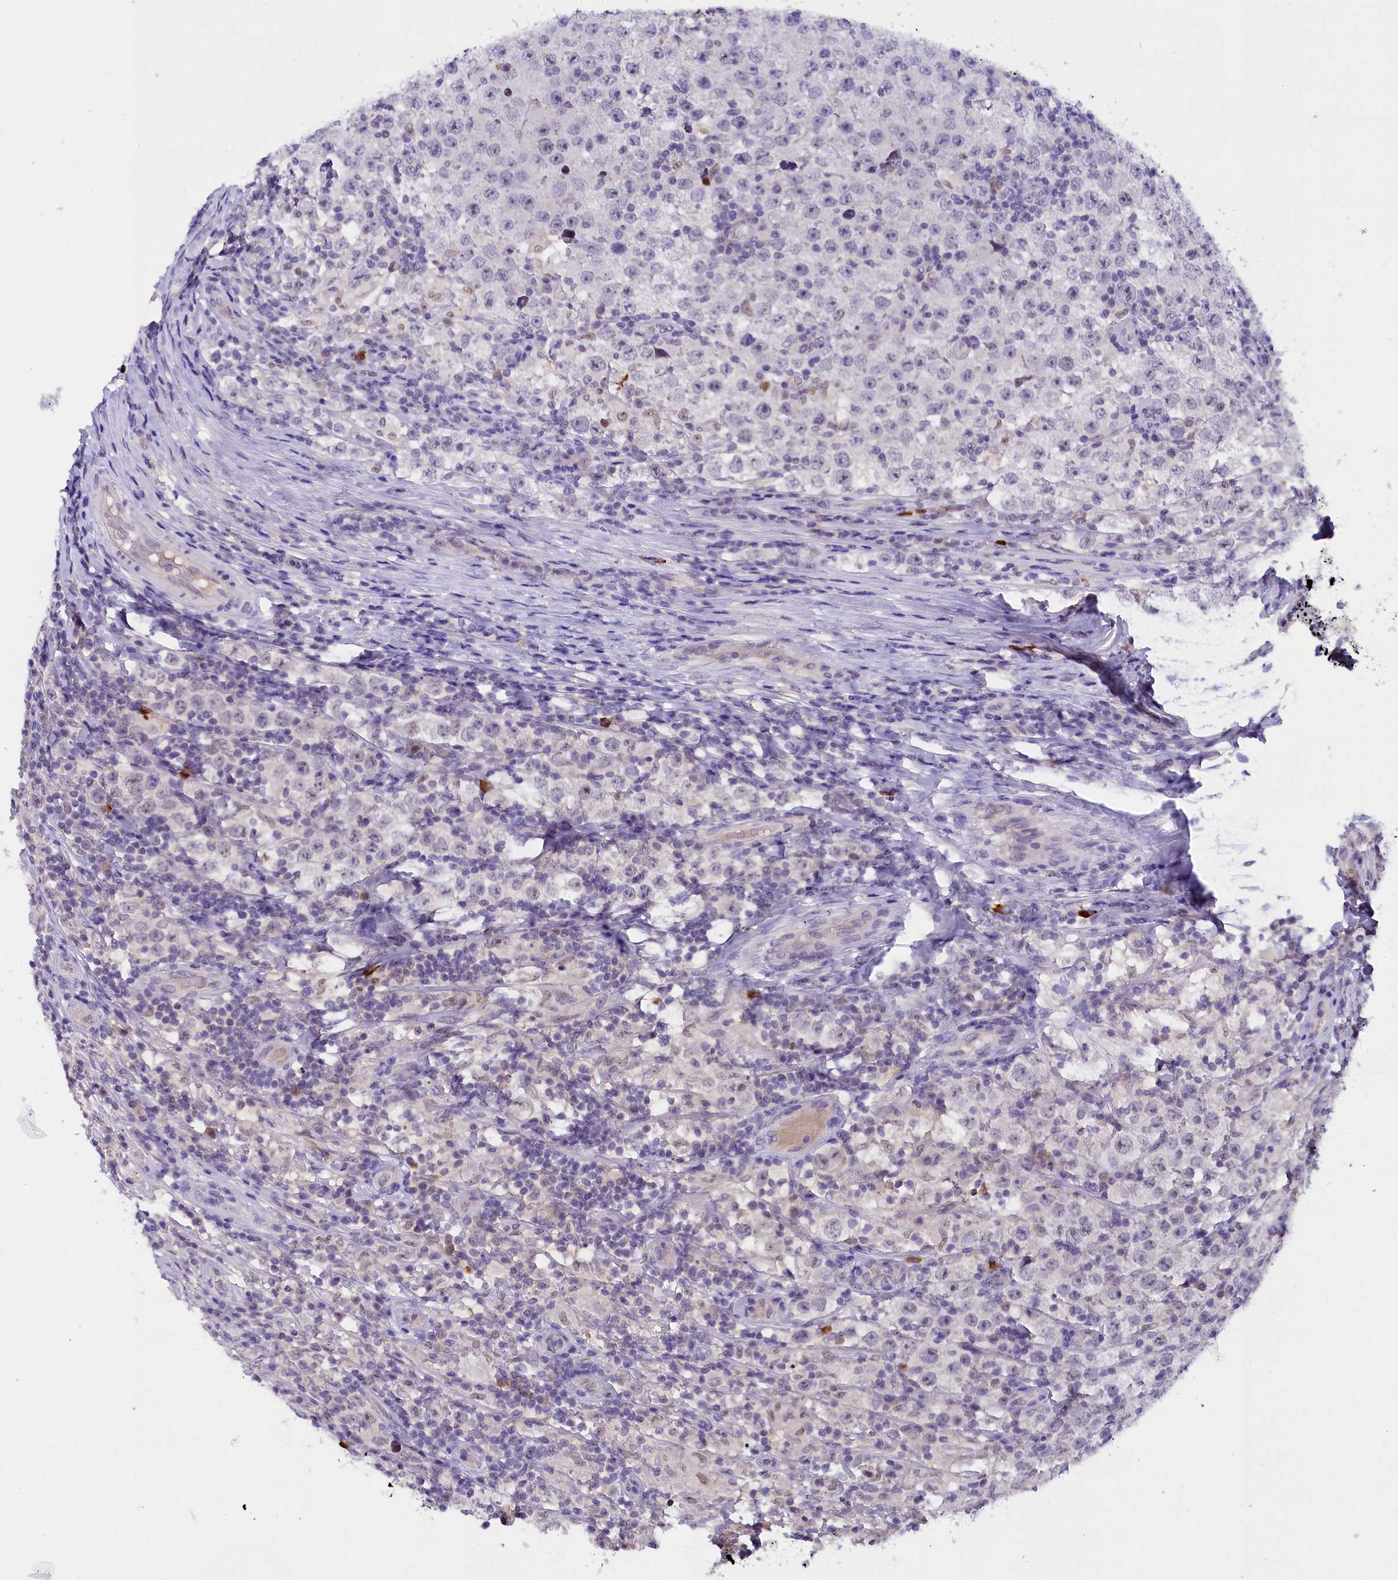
{"staining": {"intensity": "negative", "quantity": "none", "location": "none"}, "tissue": "testis cancer", "cell_type": "Tumor cells", "image_type": "cancer", "snomed": [{"axis": "morphology", "description": "Normal tissue, NOS"}, {"axis": "morphology", "description": "Urothelial carcinoma, High grade"}, {"axis": "morphology", "description": "Seminoma, NOS"}, {"axis": "morphology", "description": "Carcinoma, Embryonal, NOS"}, {"axis": "topography", "description": "Urinary bladder"}, {"axis": "topography", "description": "Testis"}], "caption": "Immunohistochemical staining of human testis cancer (seminoma) reveals no significant staining in tumor cells.", "gene": "IQCN", "patient": {"sex": "male", "age": 41}}